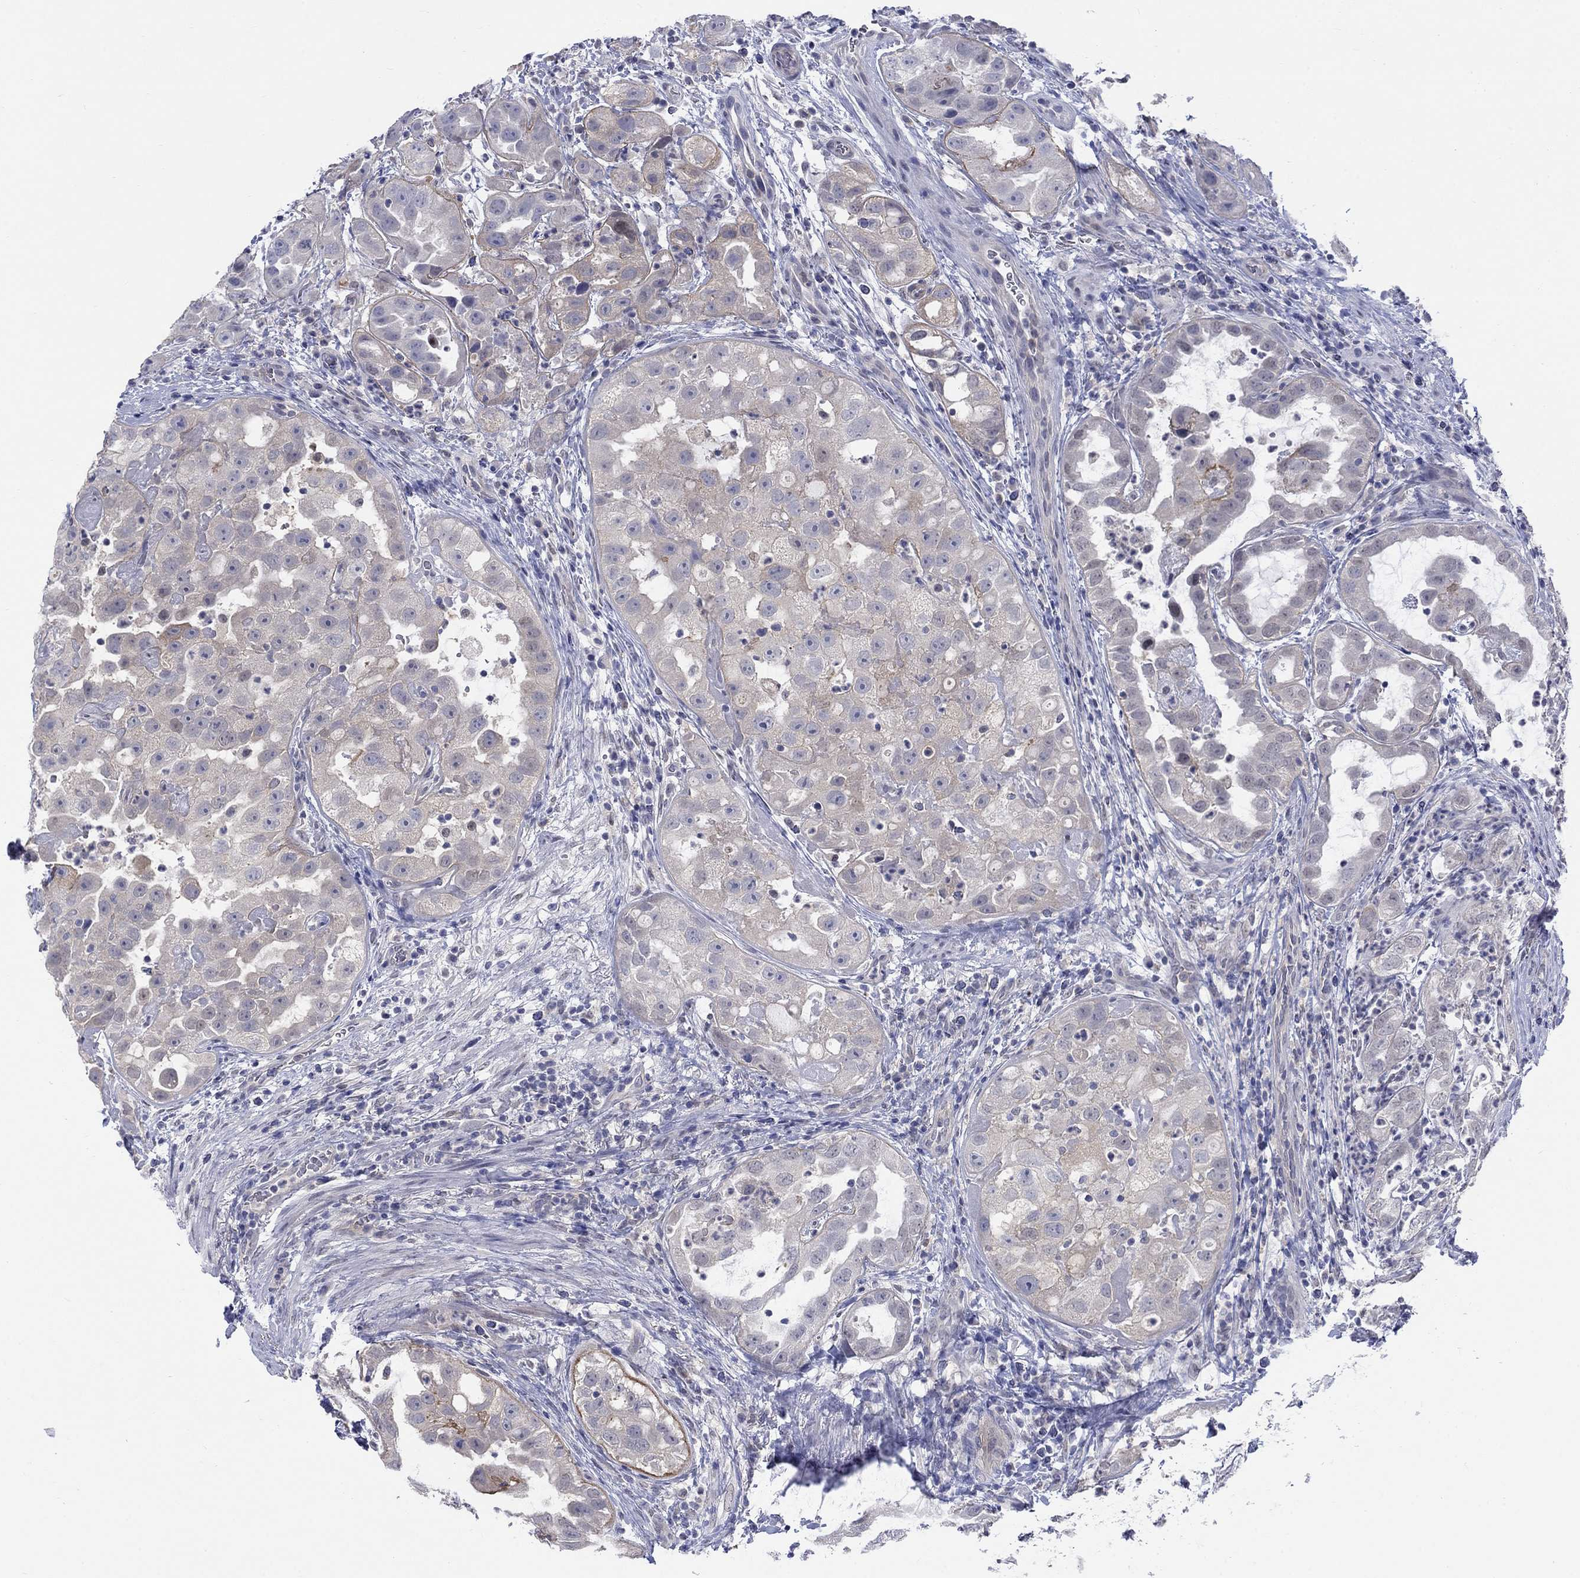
{"staining": {"intensity": "negative", "quantity": "none", "location": "none"}, "tissue": "urothelial cancer", "cell_type": "Tumor cells", "image_type": "cancer", "snomed": [{"axis": "morphology", "description": "Urothelial carcinoma, High grade"}, {"axis": "topography", "description": "Urinary bladder"}], "caption": "Urothelial cancer was stained to show a protein in brown. There is no significant positivity in tumor cells. (DAB (3,3'-diaminobenzidine) immunohistochemistry visualized using brightfield microscopy, high magnification).", "gene": "EGFLAM", "patient": {"sex": "female", "age": 41}}